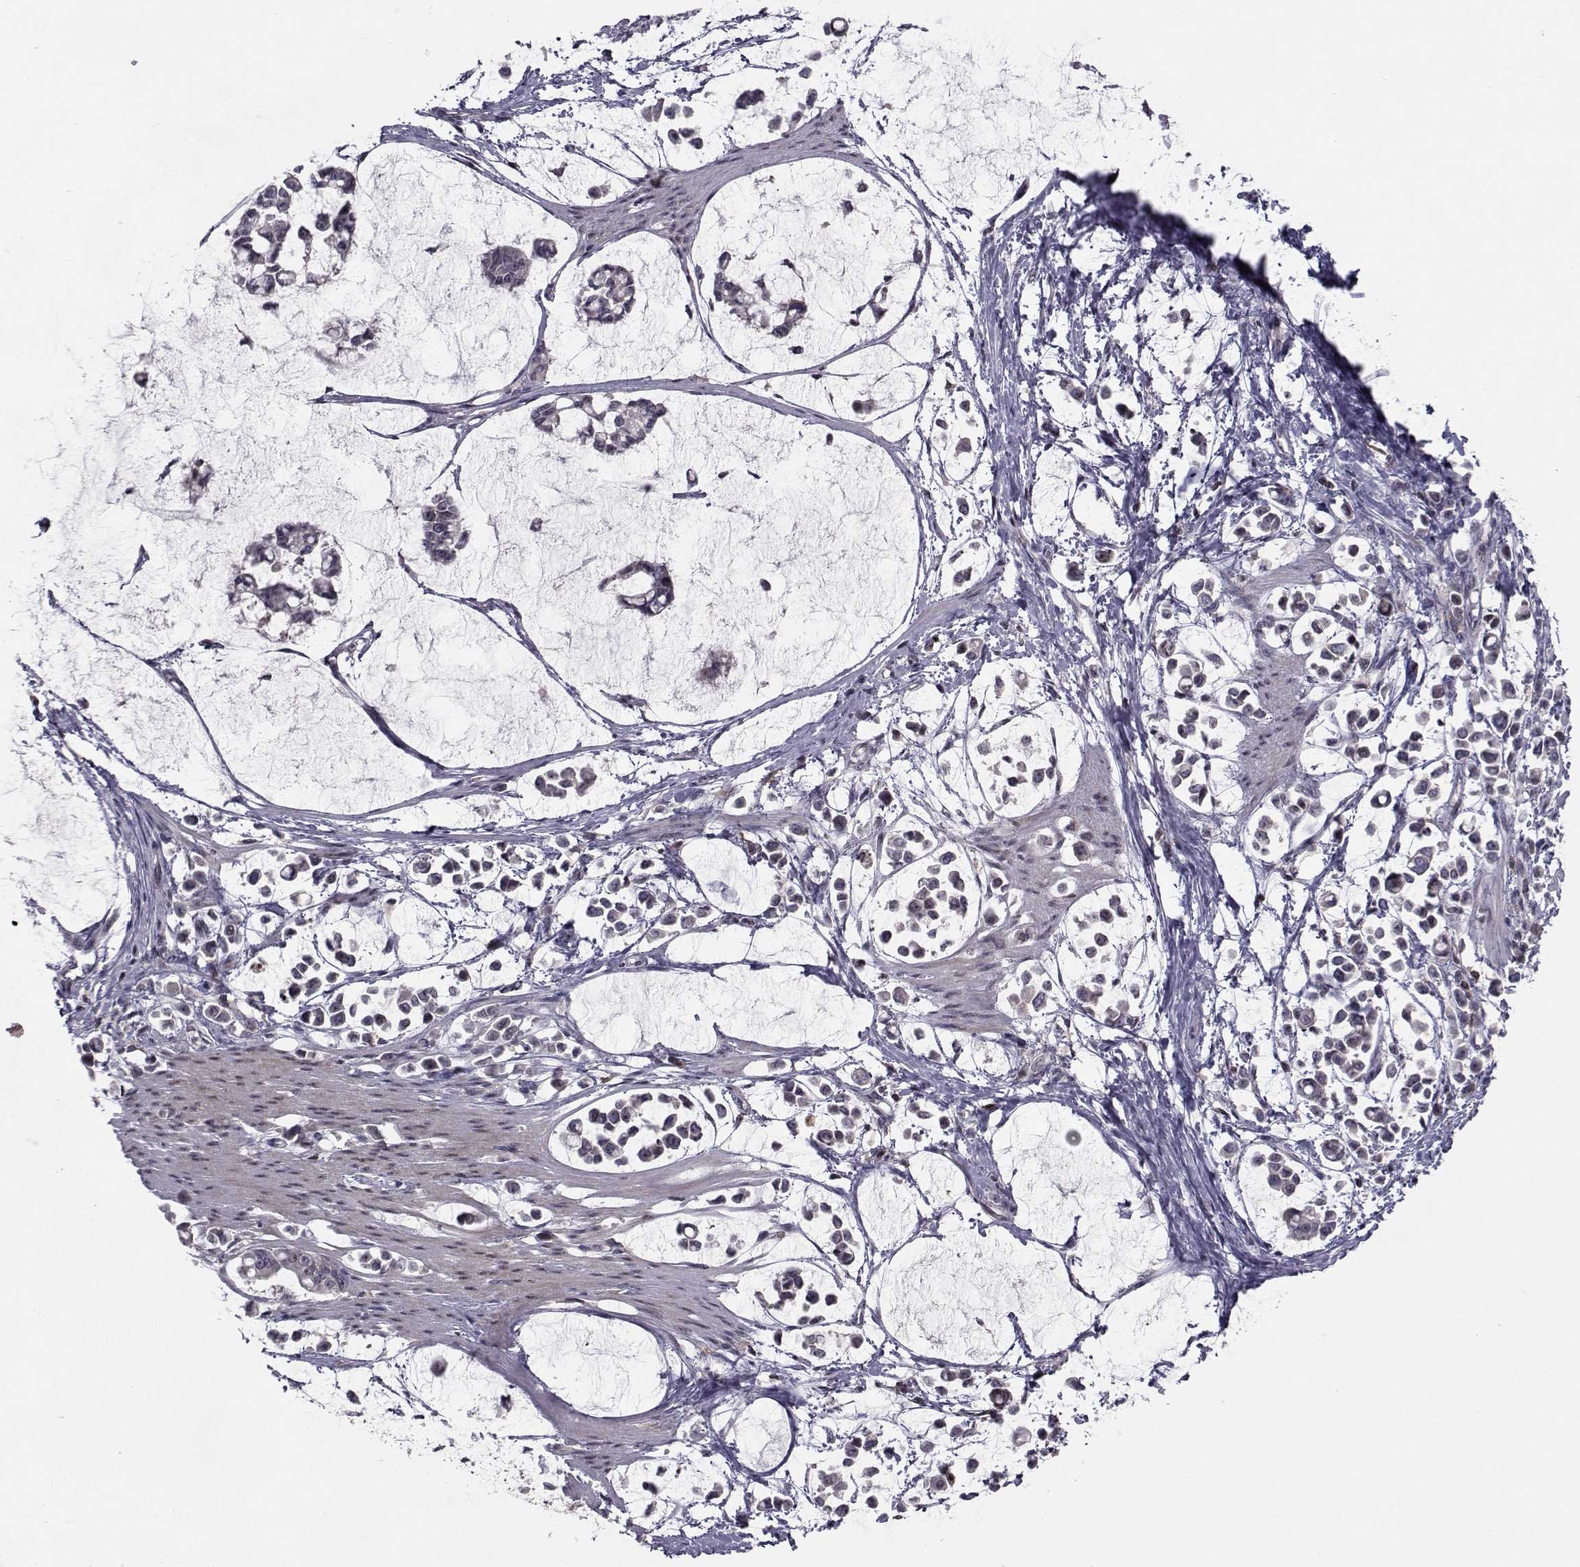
{"staining": {"intensity": "weak", "quantity": "<25%", "location": "cytoplasmic/membranous"}, "tissue": "stomach cancer", "cell_type": "Tumor cells", "image_type": "cancer", "snomed": [{"axis": "morphology", "description": "Adenocarcinoma, NOS"}, {"axis": "topography", "description": "Stomach"}], "caption": "IHC photomicrograph of human adenocarcinoma (stomach) stained for a protein (brown), which demonstrates no positivity in tumor cells.", "gene": "PCP4L1", "patient": {"sex": "male", "age": 82}}